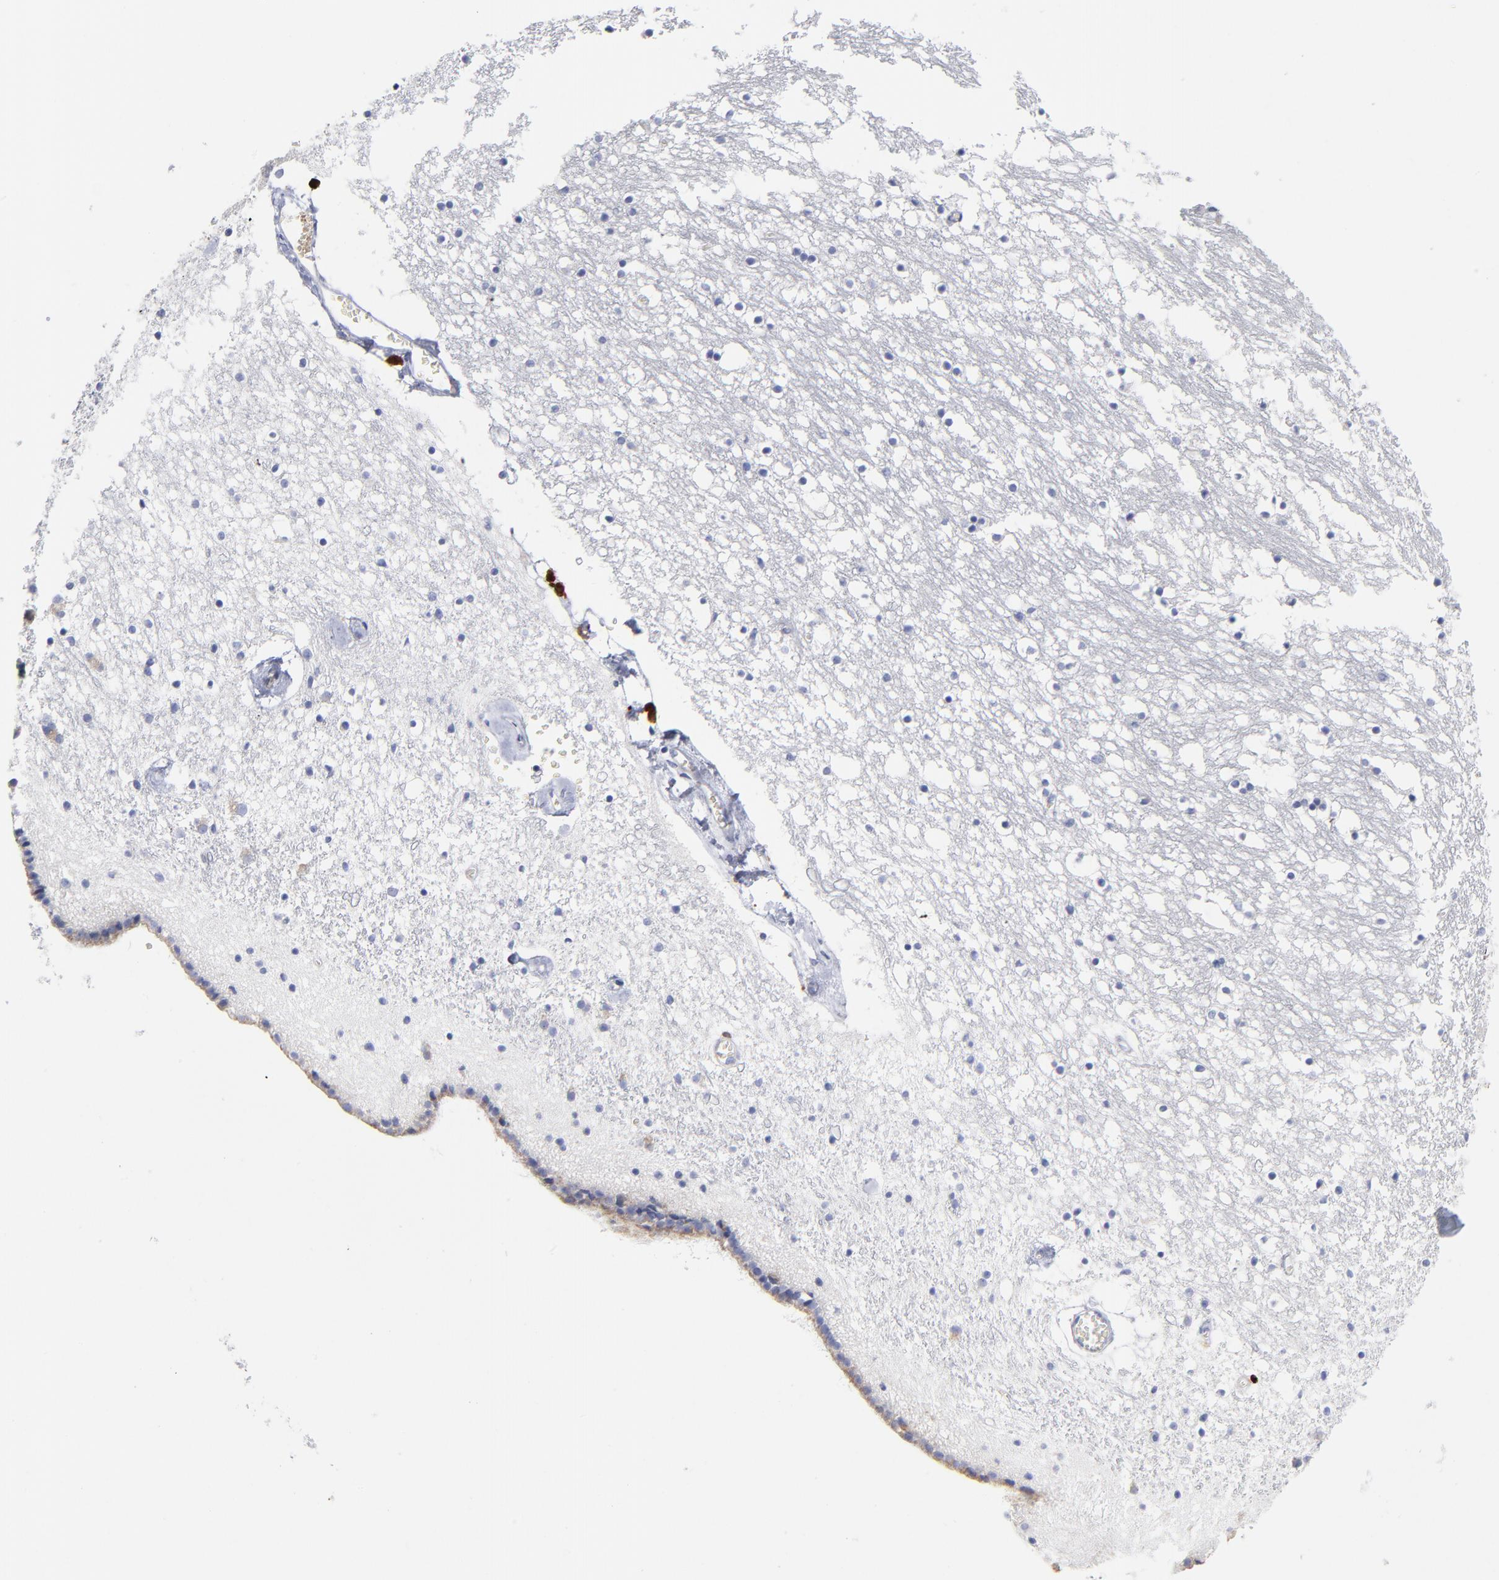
{"staining": {"intensity": "negative", "quantity": "none", "location": "none"}, "tissue": "caudate", "cell_type": "Glial cells", "image_type": "normal", "snomed": [{"axis": "morphology", "description": "Normal tissue, NOS"}, {"axis": "topography", "description": "Lateral ventricle wall"}], "caption": "Glial cells show no significant protein expression in normal caudate. The staining is performed using DAB (3,3'-diaminobenzidine) brown chromogen with nuclei counter-stained in using hematoxylin.", "gene": "PTP4A1", "patient": {"sex": "male", "age": 45}}